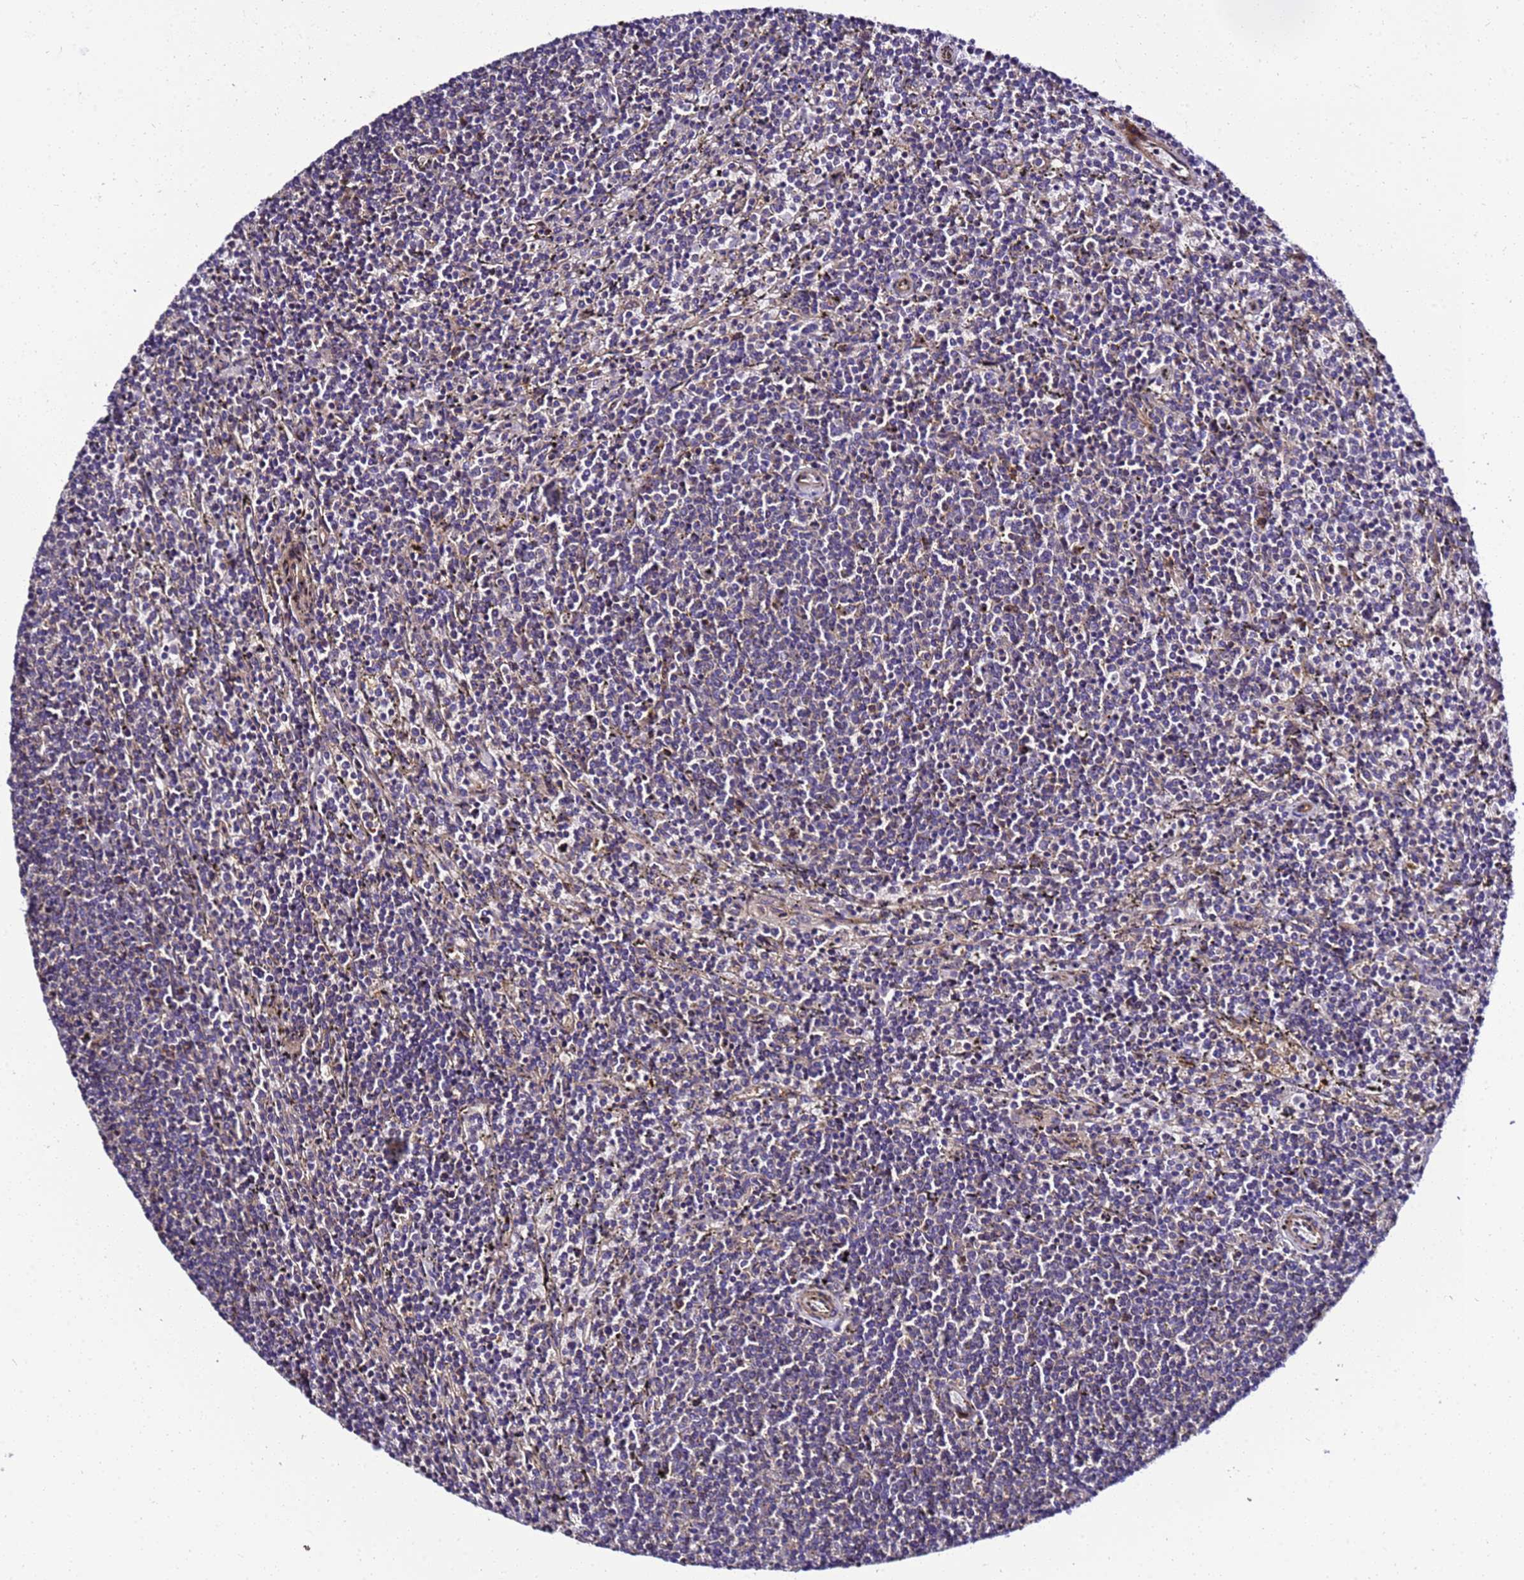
{"staining": {"intensity": "negative", "quantity": "none", "location": "none"}, "tissue": "lymphoma", "cell_type": "Tumor cells", "image_type": "cancer", "snomed": [{"axis": "morphology", "description": "Malignant lymphoma, non-Hodgkin's type, Low grade"}, {"axis": "topography", "description": "Spleen"}], "caption": "IHC photomicrograph of neoplastic tissue: human low-grade malignant lymphoma, non-Hodgkin's type stained with DAB (3,3'-diaminobenzidine) shows no significant protein positivity in tumor cells. The staining is performed using DAB (3,3'-diaminobenzidine) brown chromogen with nuclei counter-stained in using hematoxylin.", "gene": "ZNF417", "patient": {"sex": "female", "age": 50}}